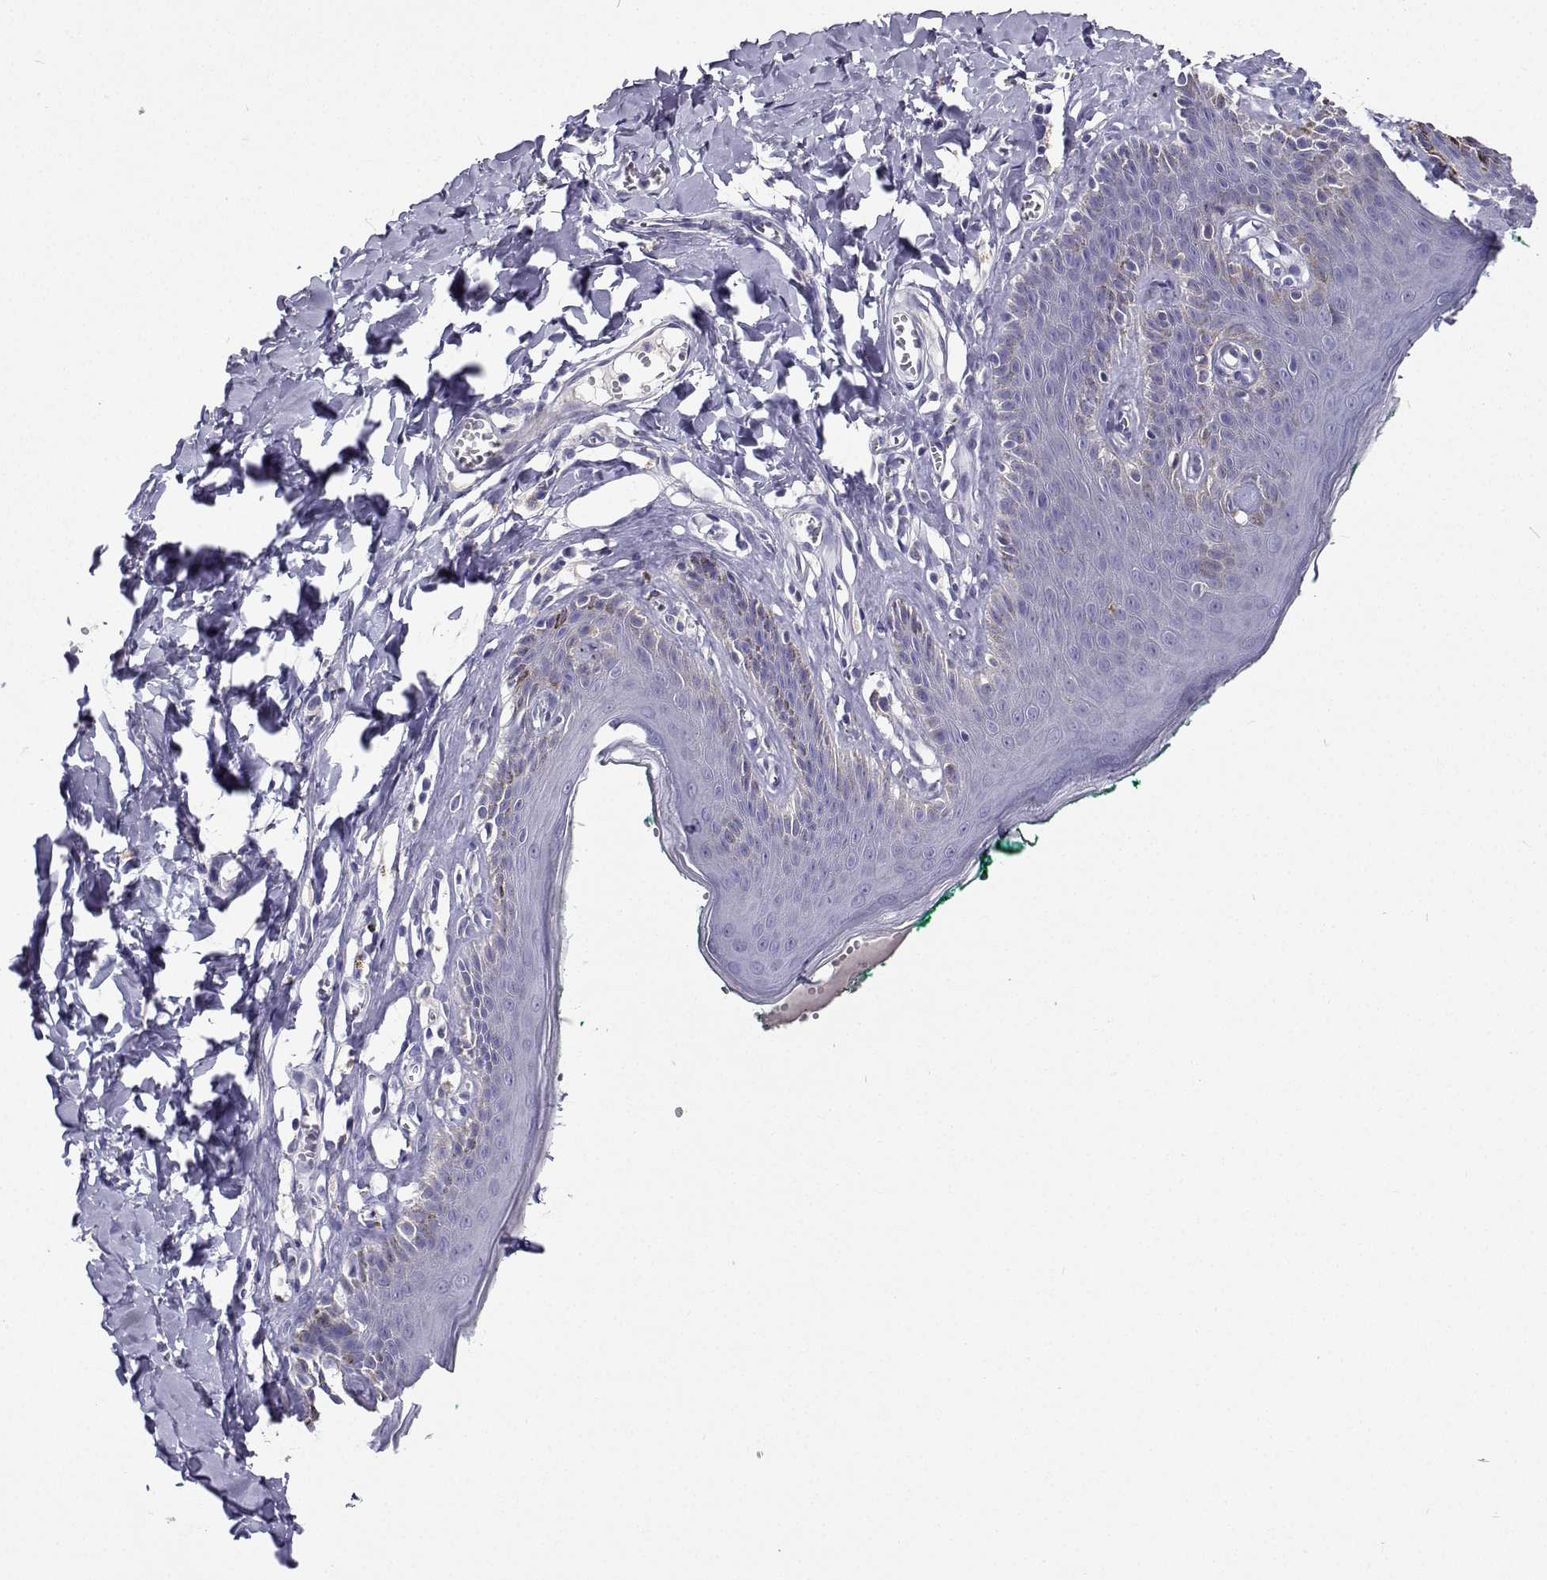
{"staining": {"intensity": "moderate", "quantity": "<25%", "location": "cytoplasmic/membranous"}, "tissue": "skin", "cell_type": "Epidermal cells", "image_type": "normal", "snomed": [{"axis": "morphology", "description": "Normal tissue, NOS"}, {"axis": "topography", "description": "Vulva"}, {"axis": "topography", "description": "Peripheral nerve tissue"}], "caption": "Immunohistochemical staining of normal human skin exhibits moderate cytoplasmic/membranous protein expression in about <25% of epidermal cells.", "gene": "LHFPL7", "patient": {"sex": "female", "age": 66}}